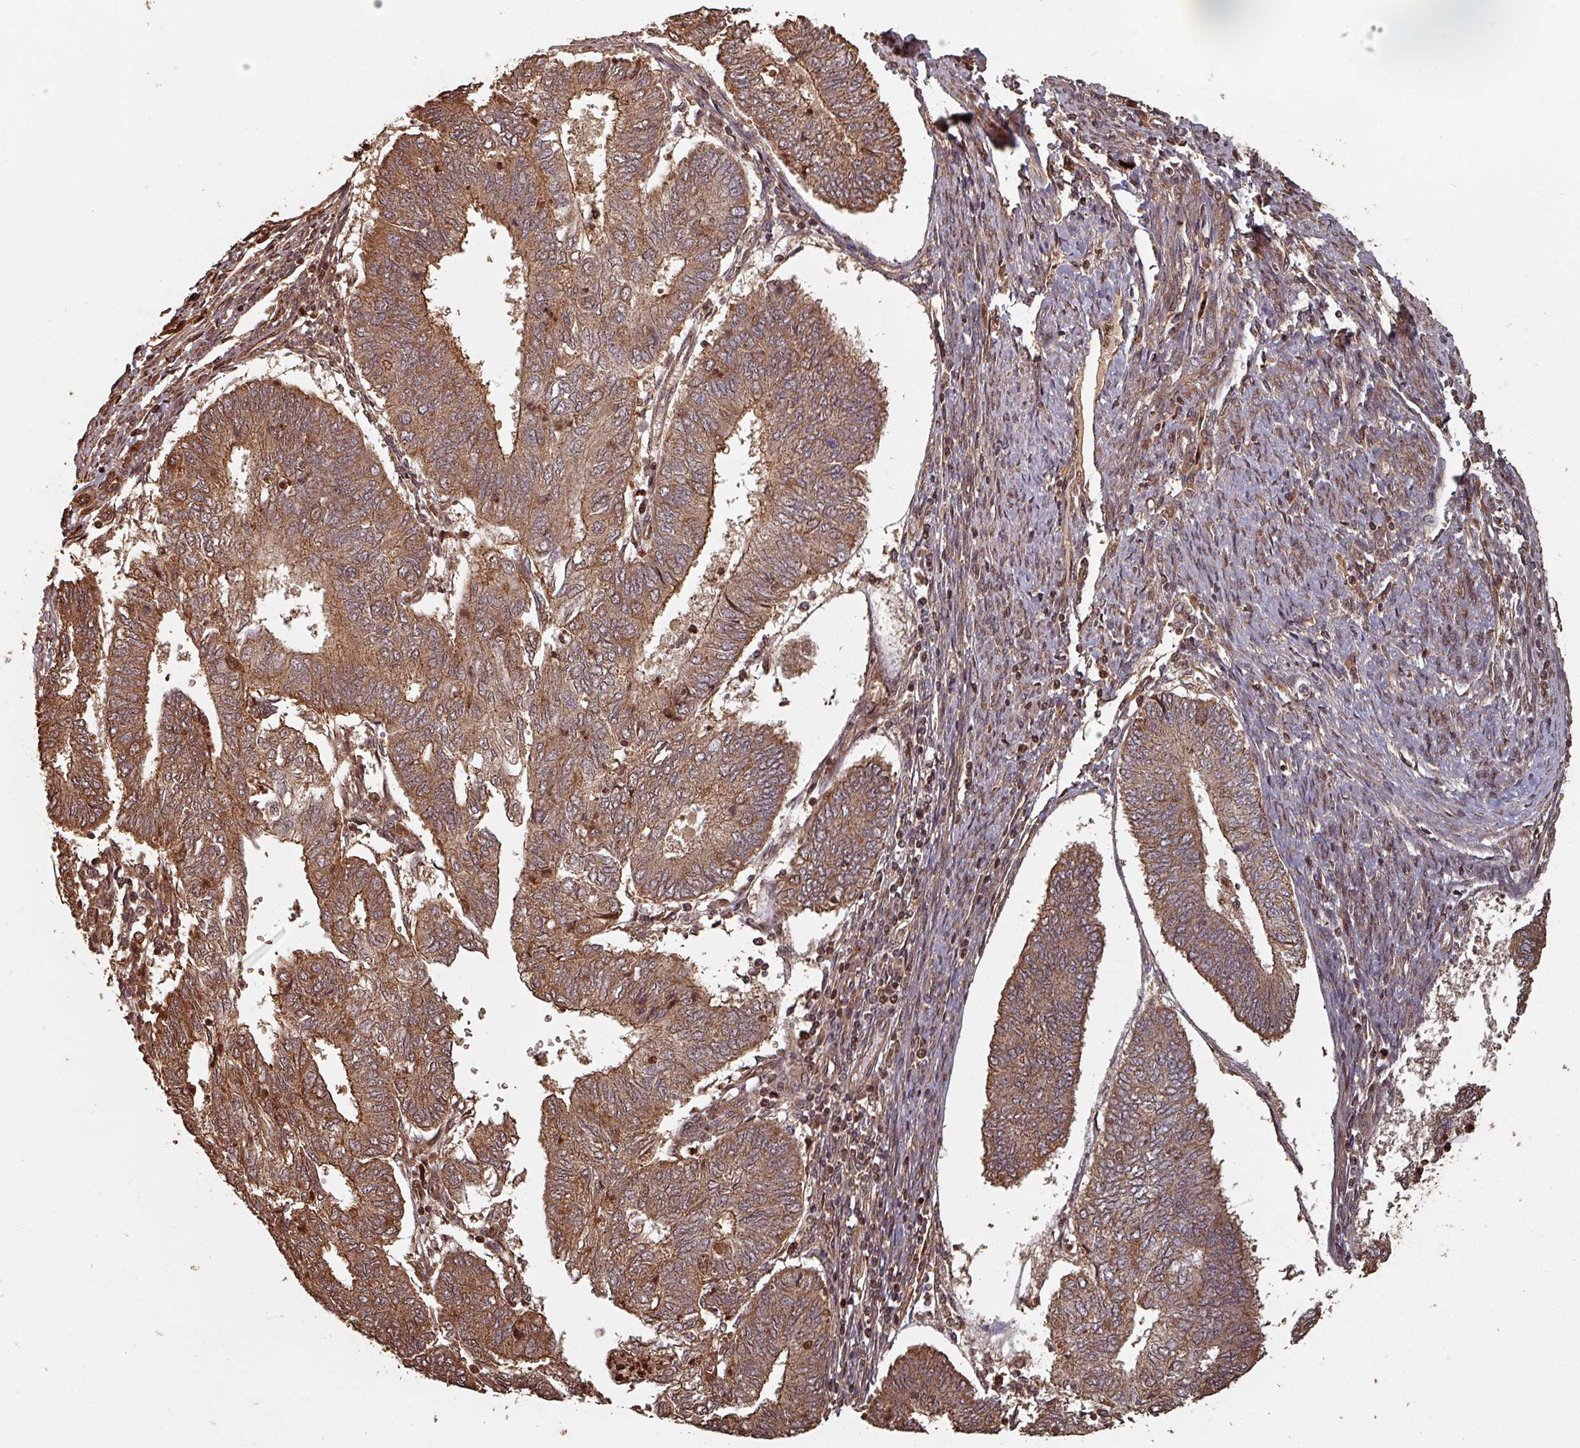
{"staining": {"intensity": "moderate", "quantity": ">75%", "location": "cytoplasmic/membranous"}, "tissue": "endometrial cancer", "cell_type": "Tumor cells", "image_type": "cancer", "snomed": [{"axis": "morphology", "description": "Adenocarcinoma, NOS"}, {"axis": "topography", "description": "Endometrium"}], "caption": "Endometrial cancer stained with a brown dye displays moderate cytoplasmic/membranous positive positivity in approximately >75% of tumor cells.", "gene": "EID1", "patient": {"sex": "female", "age": 68}}